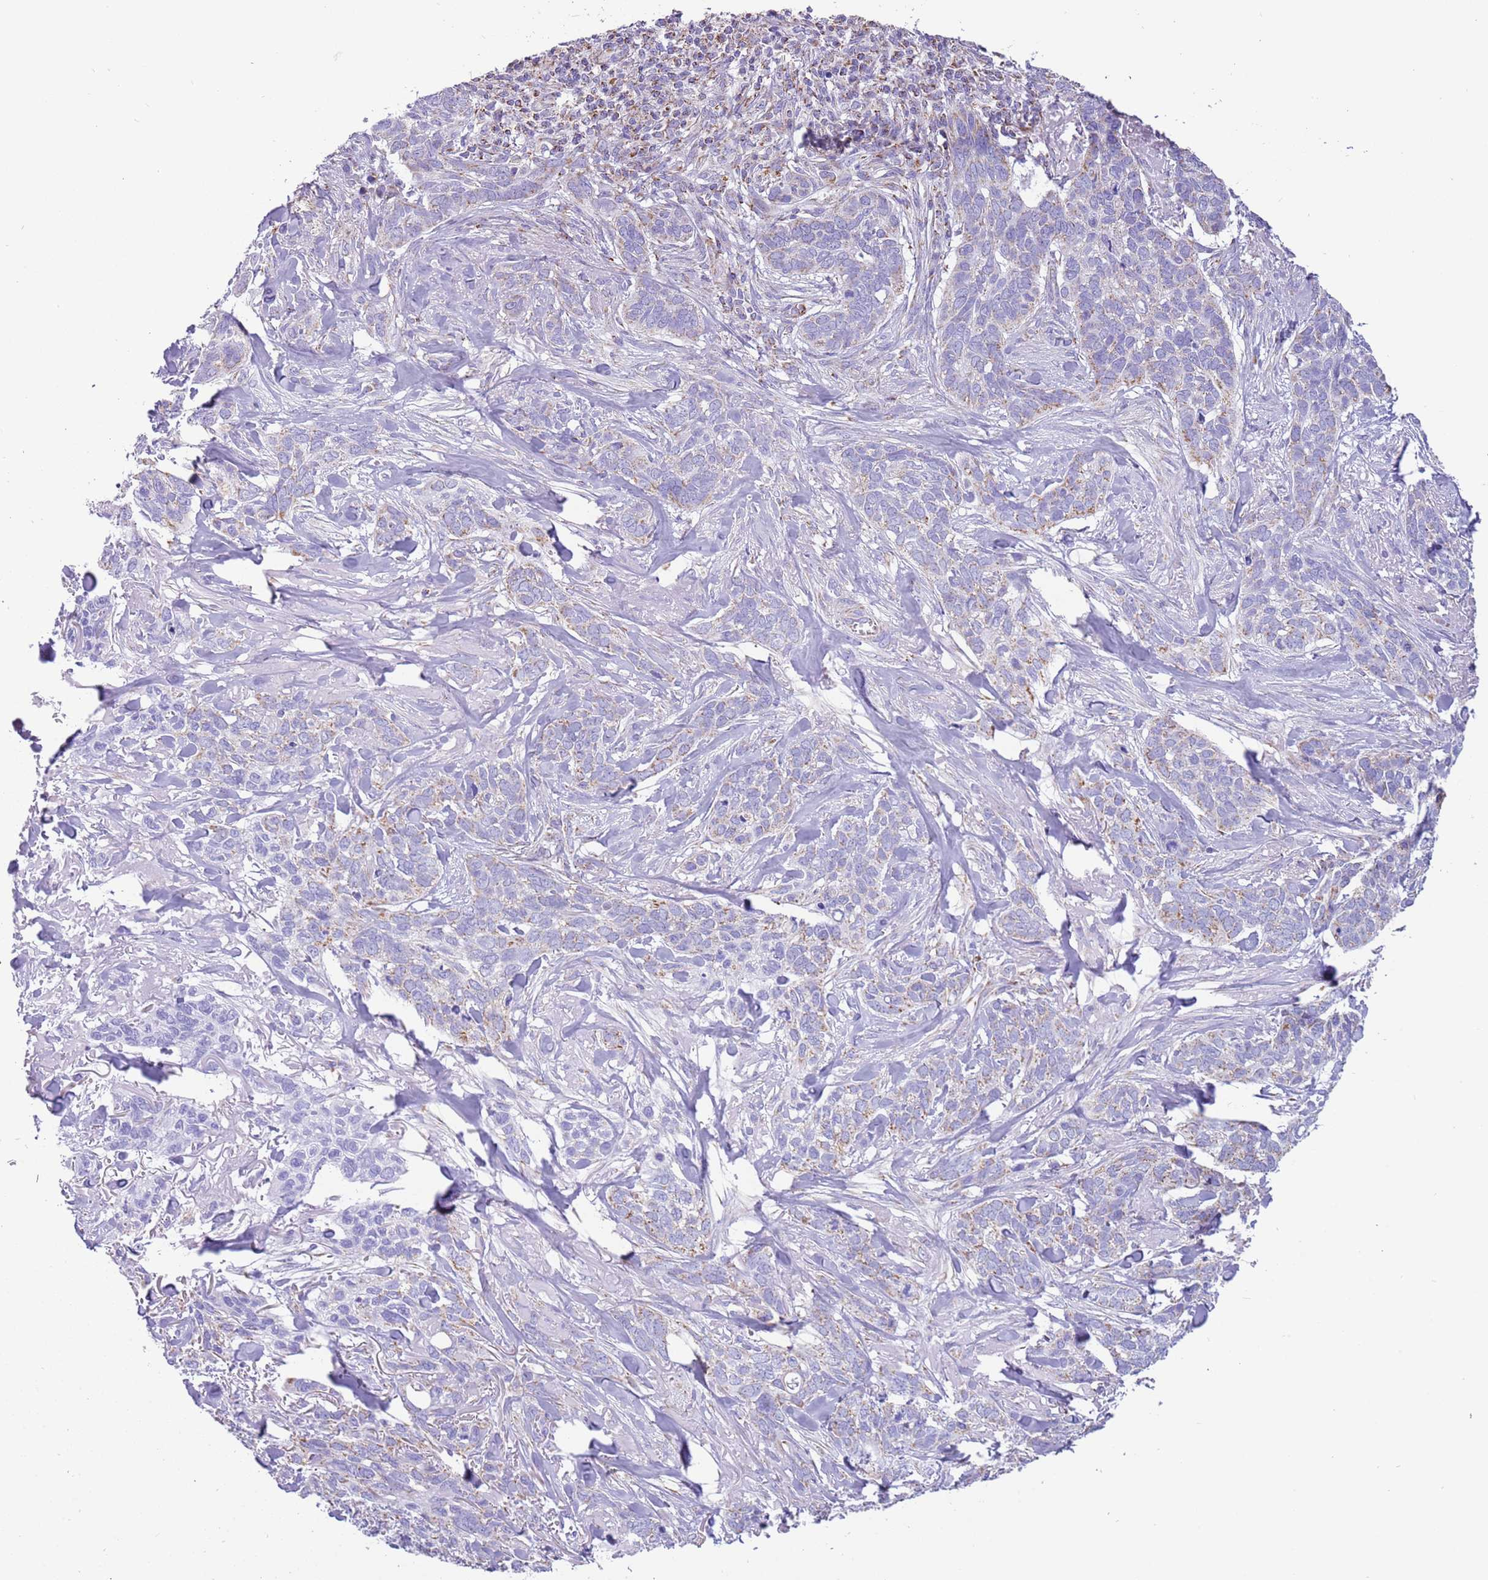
{"staining": {"intensity": "weak", "quantity": "<25%", "location": "cytoplasmic/membranous"}, "tissue": "skin cancer", "cell_type": "Tumor cells", "image_type": "cancer", "snomed": [{"axis": "morphology", "description": "Basal cell carcinoma"}, {"axis": "topography", "description": "Skin"}], "caption": "Tumor cells show no significant positivity in skin cancer (basal cell carcinoma). Brightfield microscopy of immunohistochemistry stained with DAB (brown) and hematoxylin (blue), captured at high magnification.", "gene": "SUCLG2", "patient": {"sex": "male", "age": 86}}